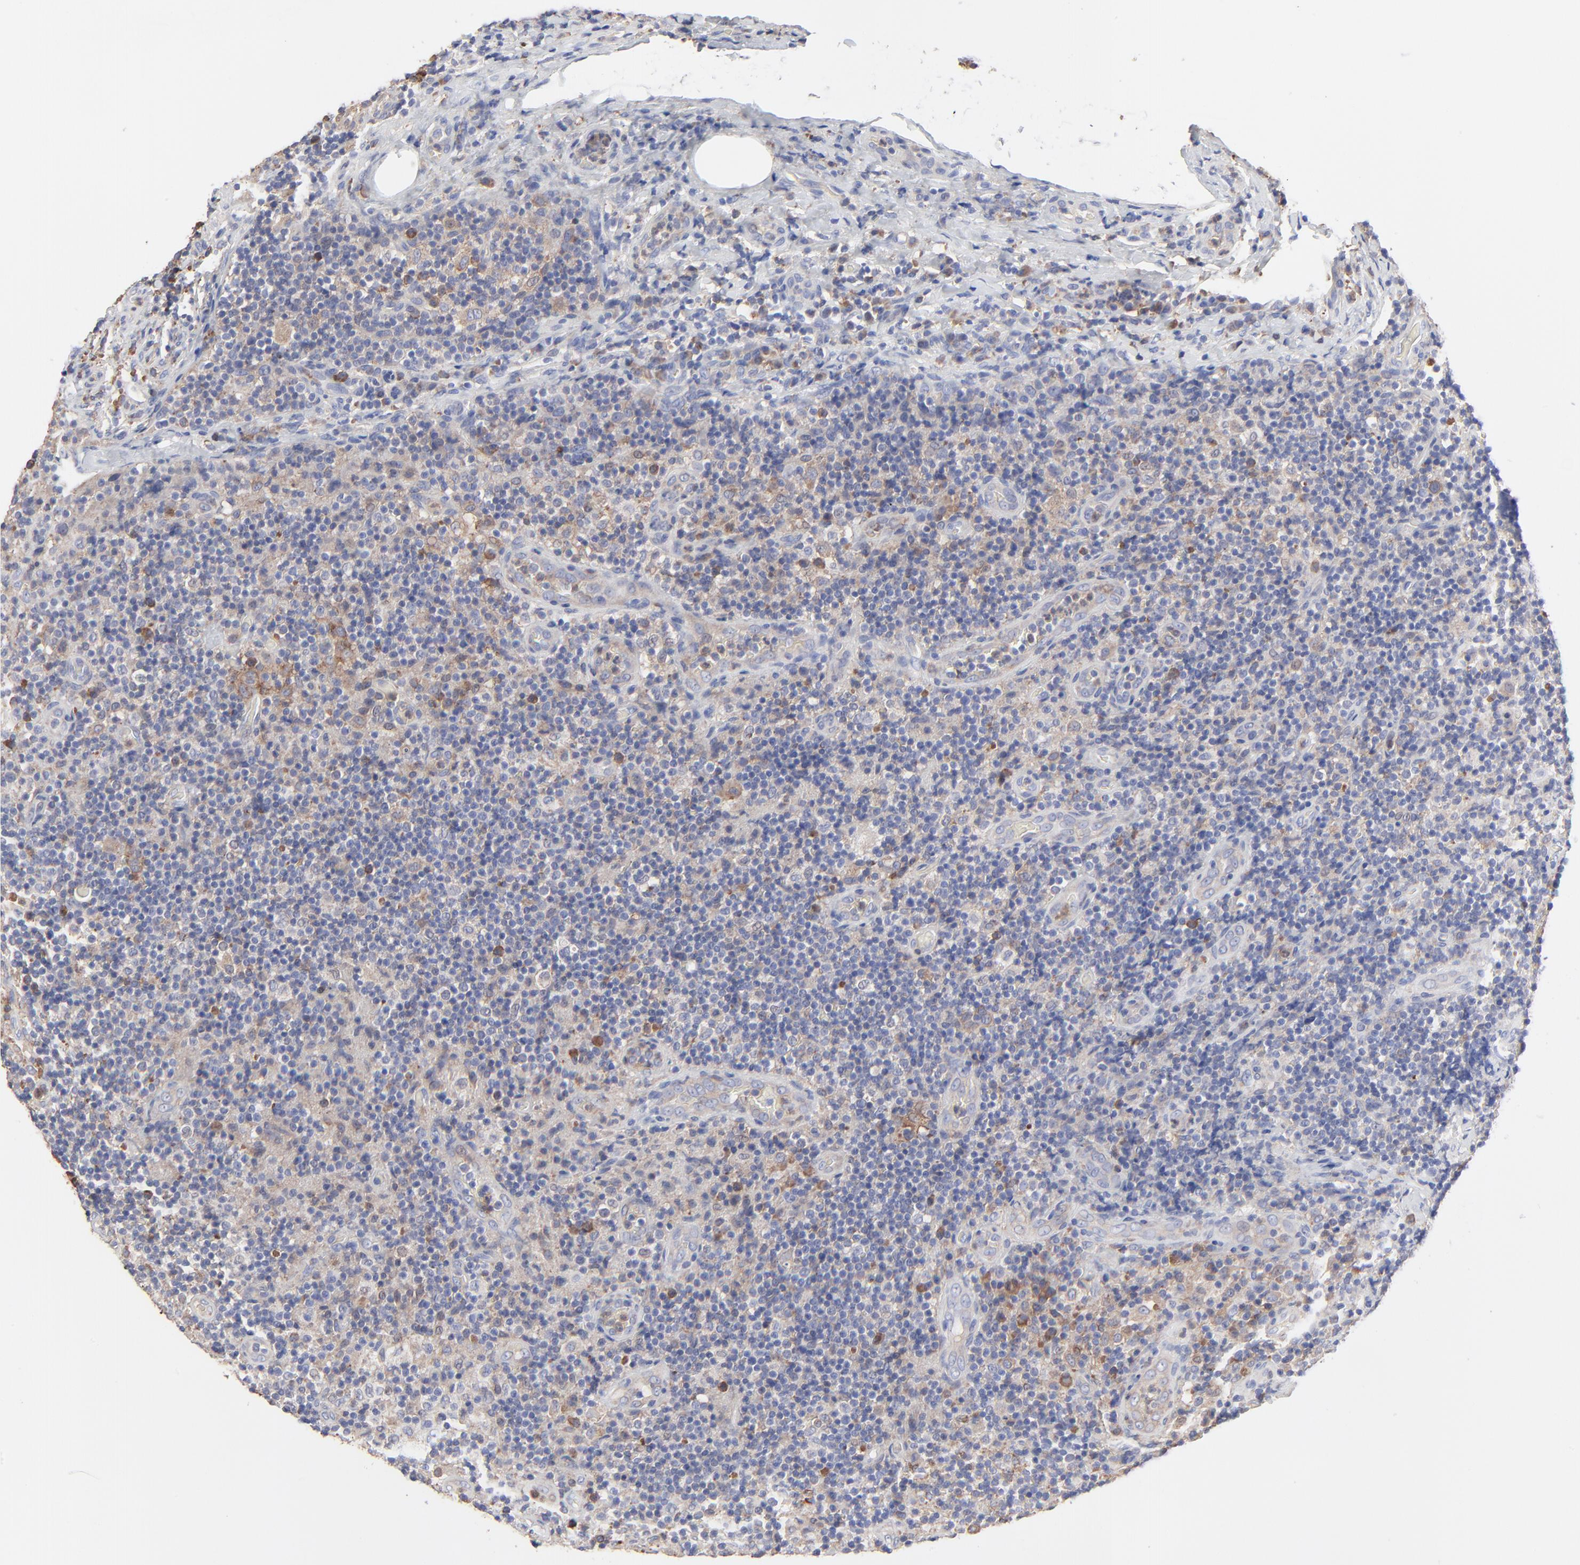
{"staining": {"intensity": "moderate", "quantity": "<25%", "location": "cytoplasmic/membranous"}, "tissue": "lymph node", "cell_type": "Germinal center cells", "image_type": "normal", "snomed": [{"axis": "morphology", "description": "Normal tissue, NOS"}, {"axis": "morphology", "description": "Inflammation, NOS"}, {"axis": "topography", "description": "Lymph node"}], "caption": "Brown immunohistochemical staining in benign lymph node shows moderate cytoplasmic/membranous staining in approximately <25% of germinal center cells.", "gene": "PPFIBP2", "patient": {"sex": "male", "age": 46}}